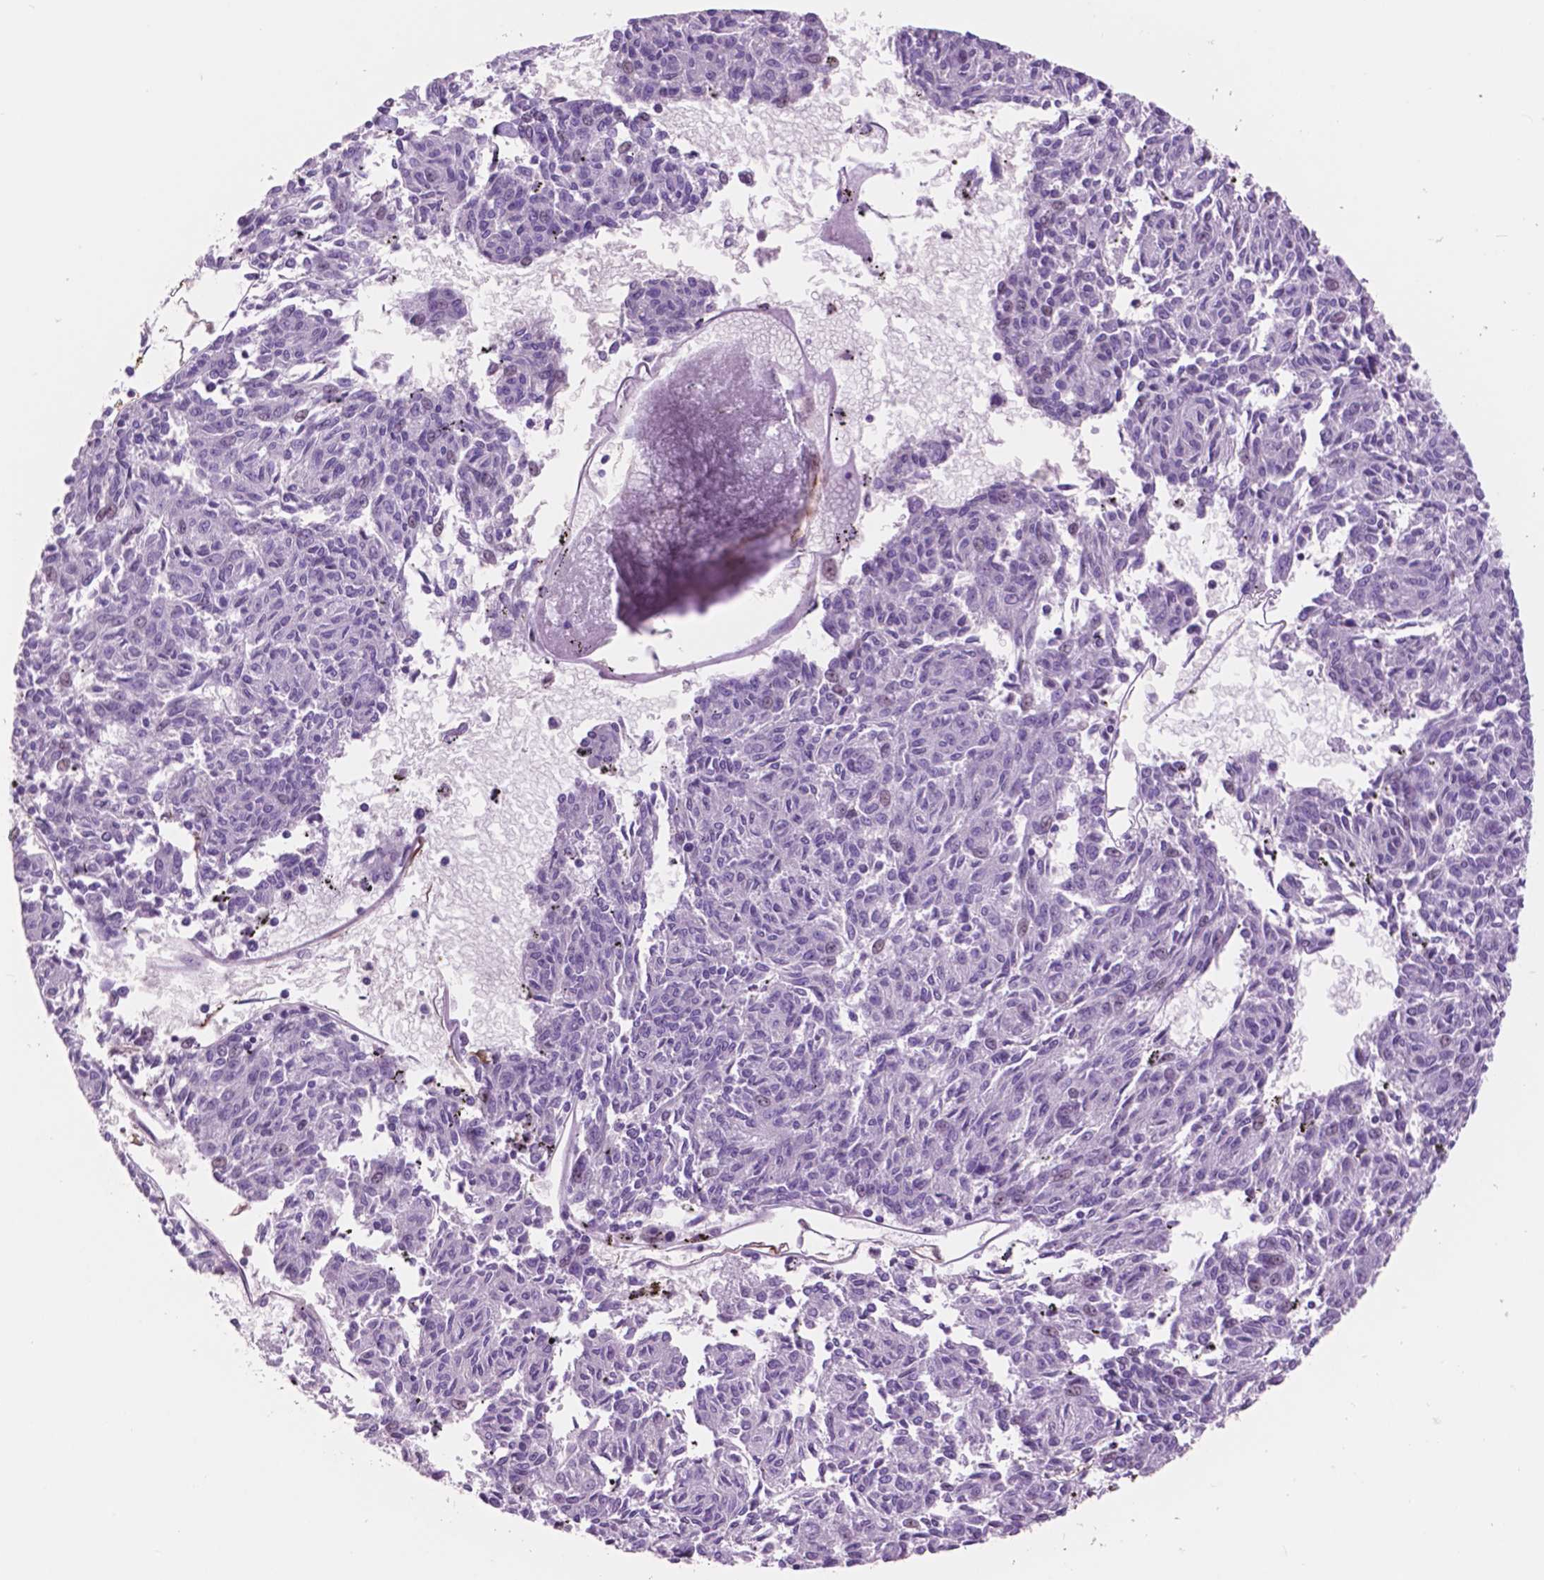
{"staining": {"intensity": "negative", "quantity": "none", "location": "none"}, "tissue": "melanoma", "cell_type": "Tumor cells", "image_type": "cancer", "snomed": [{"axis": "morphology", "description": "Malignant melanoma, NOS"}, {"axis": "topography", "description": "Skin"}], "caption": "A photomicrograph of human melanoma is negative for staining in tumor cells.", "gene": "IDO1", "patient": {"sex": "female", "age": 72}}